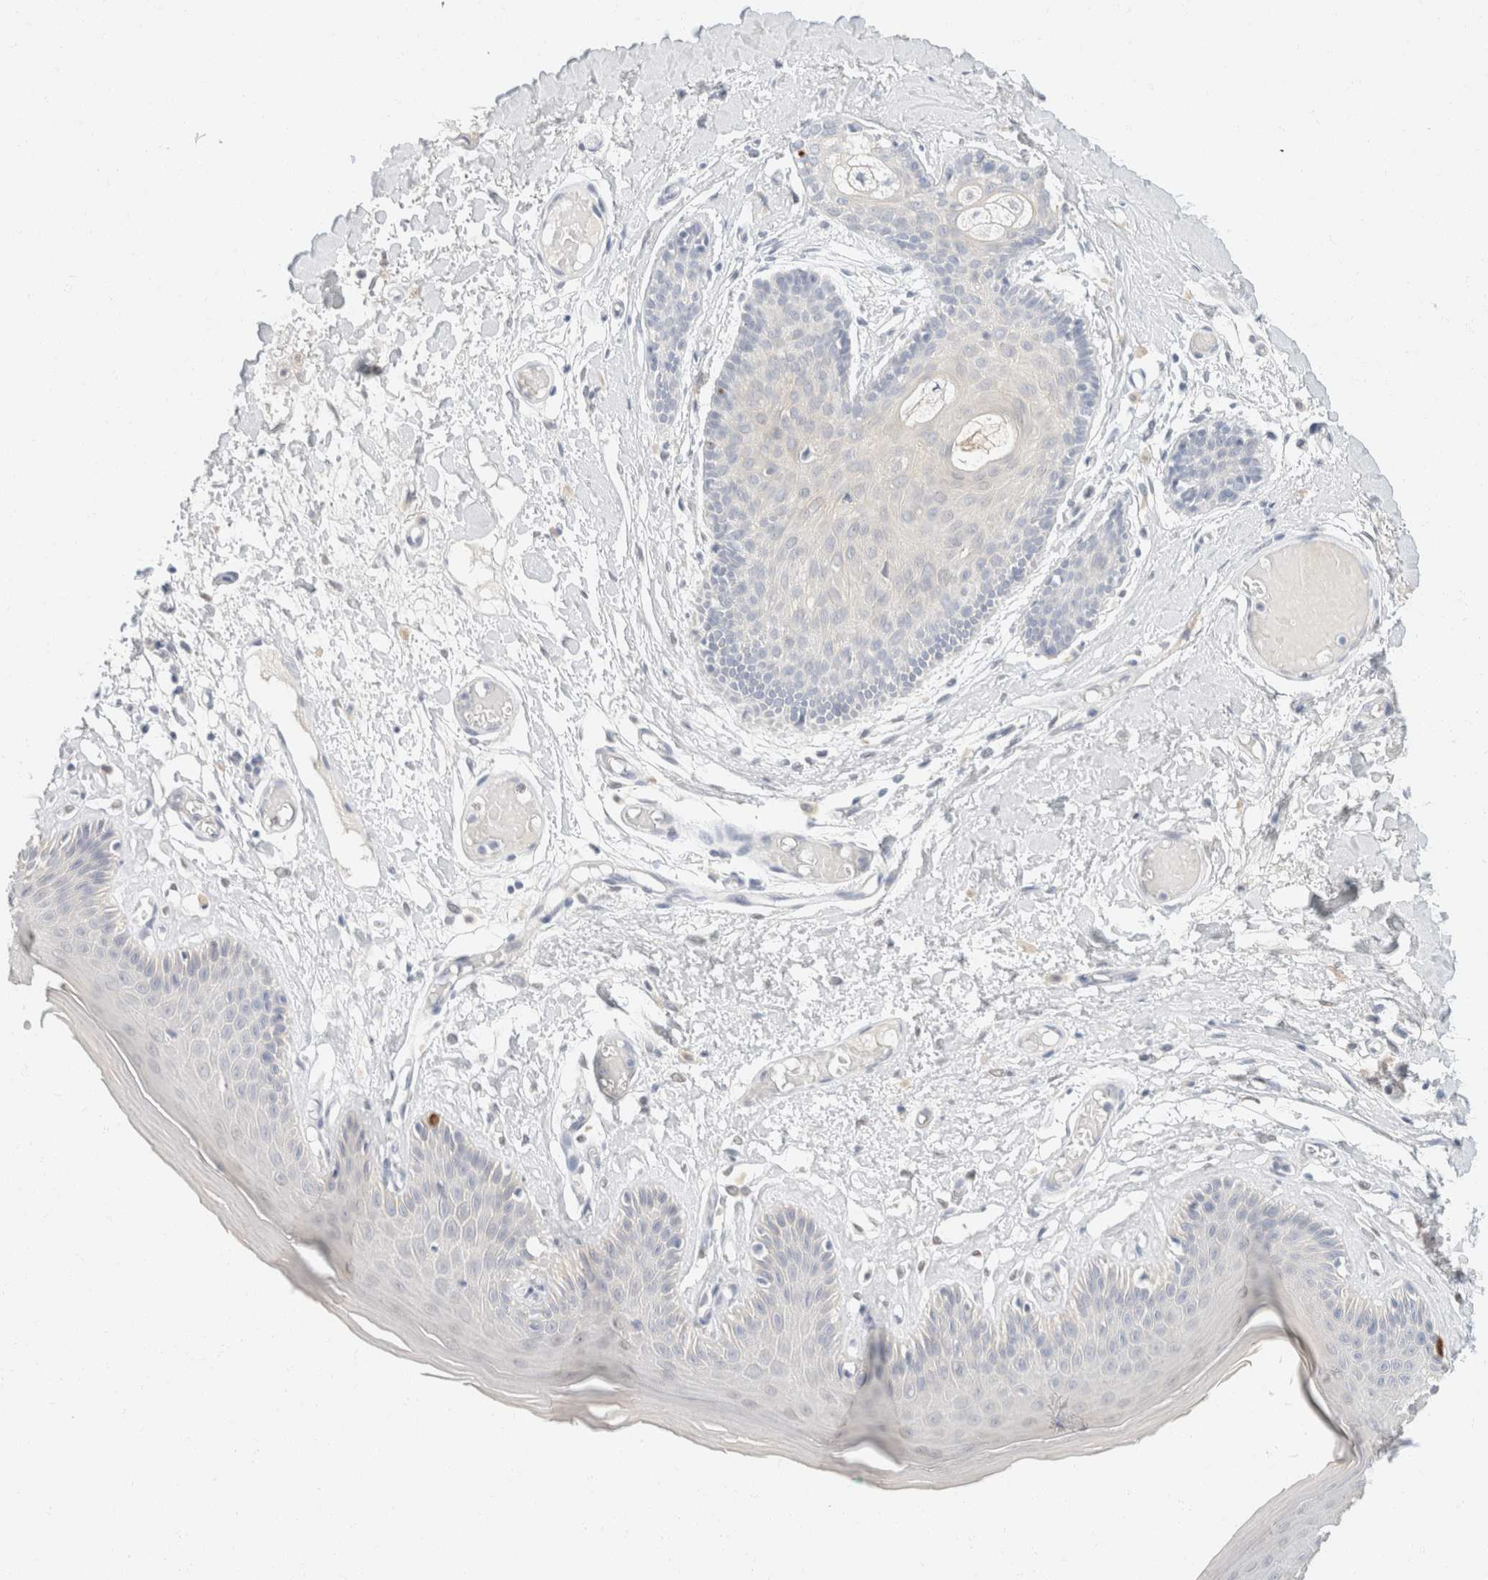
{"staining": {"intensity": "weak", "quantity": "<25%", "location": "cytoplasmic/membranous"}, "tissue": "skin", "cell_type": "Epidermal cells", "image_type": "normal", "snomed": [{"axis": "morphology", "description": "Normal tissue, NOS"}, {"axis": "topography", "description": "Vulva"}], "caption": "Human skin stained for a protein using immunohistochemistry (IHC) displays no staining in epidermal cells.", "gene": "KRT20", "patient": {"sex": "female", "age": 73}}